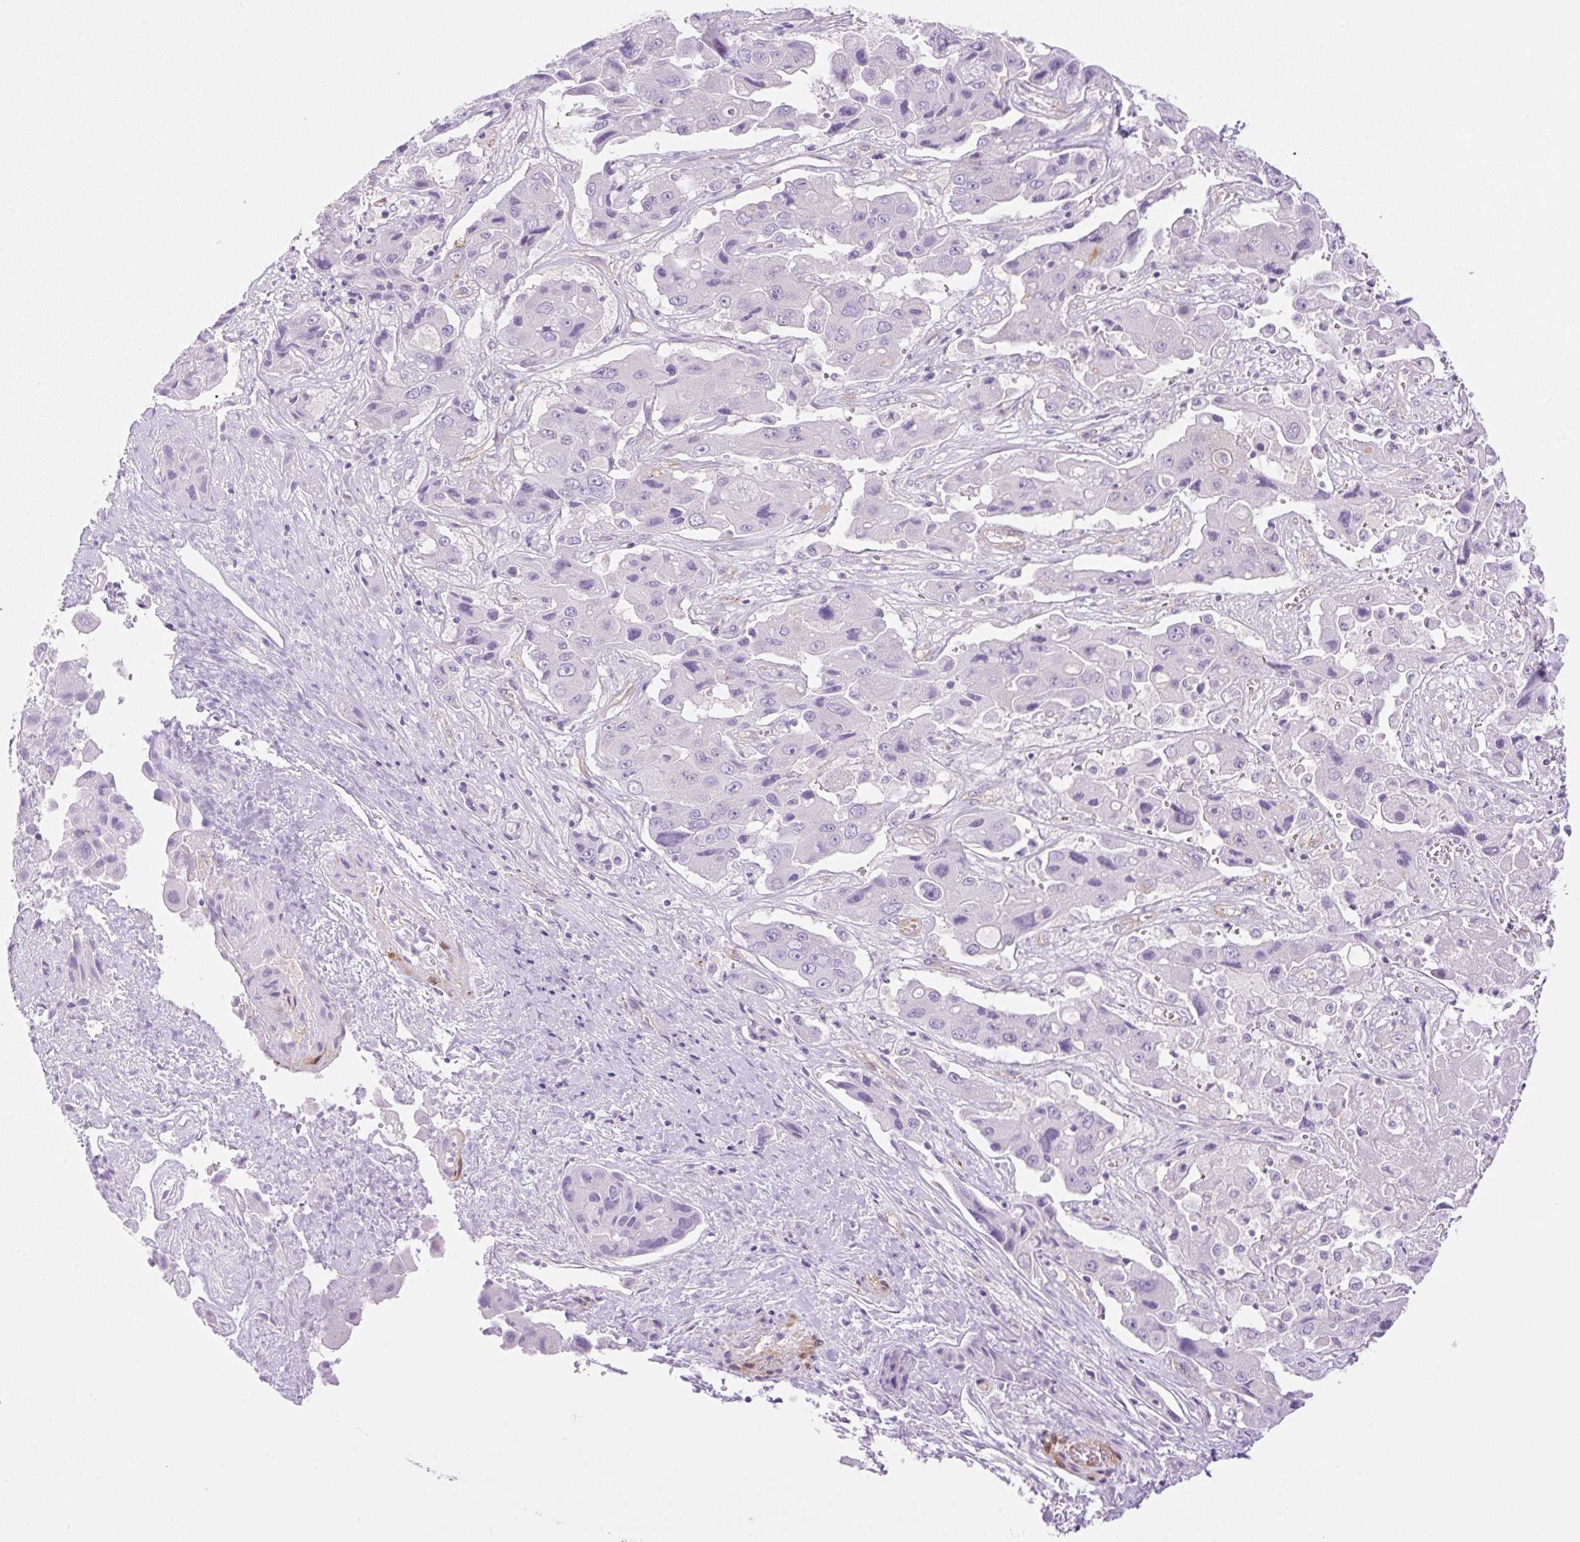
{"staining": {"intensity": "negative", "quantity": "none", "location": "none"}, "tissue": "liver cancer", "cell_type": "Tumor cells", "image_type": "cancer", "snomed": [{"axis": "morphology", "description": "Cholangiocarcinoma"}, {"axis": "topography", "description": "Liver"}], "caption": "Photomicrograph shows no protein positivity in tumor cells of liver cancer tissue. The staining is performed using DAB (3,3'-diaminobenzidine) brown chromogen with nuclei counter-stained in using hematoxylin.", "gene": "EHD3", "patient": {"sex": "male", "age": 67}}